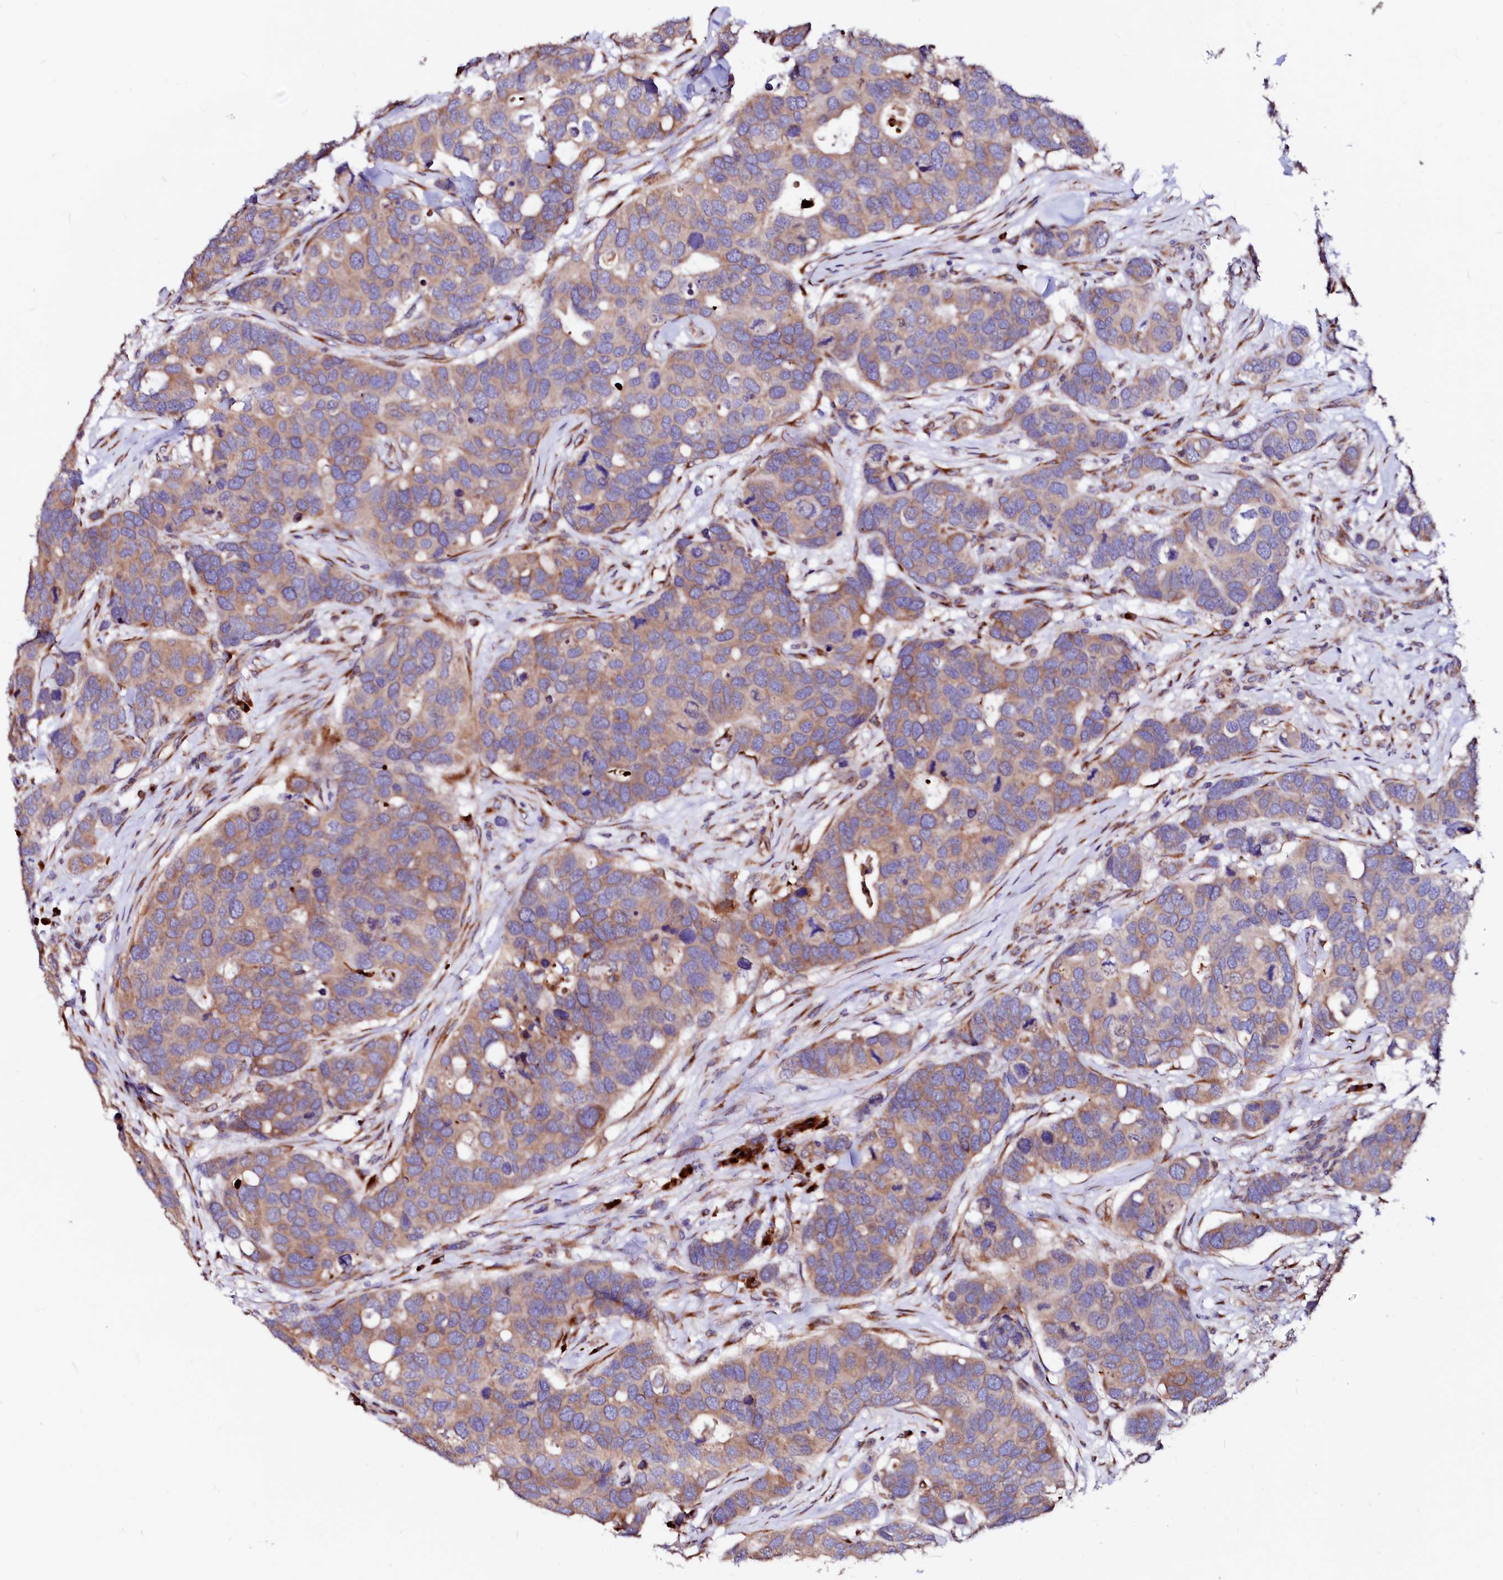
{"staining": {"intensity": "moderate", "quantity": ">75%", "location": "cytoplasmic/membranous"}, "tissue": "breast cancer", "cell_type": "Tumor cells", "image_type": "cancer", "snomed": [{"axis": "morphology", "description": "Duct carcinoma"}, {"axis": "topography", "description": "Breast"}], "caption": "A brown stain shows moderate cytoplasmic/membranous staining of a protein in breast cancer (intraductal carcinoma) tumor cells.", "gene": "LMAN1", "patient": {"sex": "female", "age": 83}}